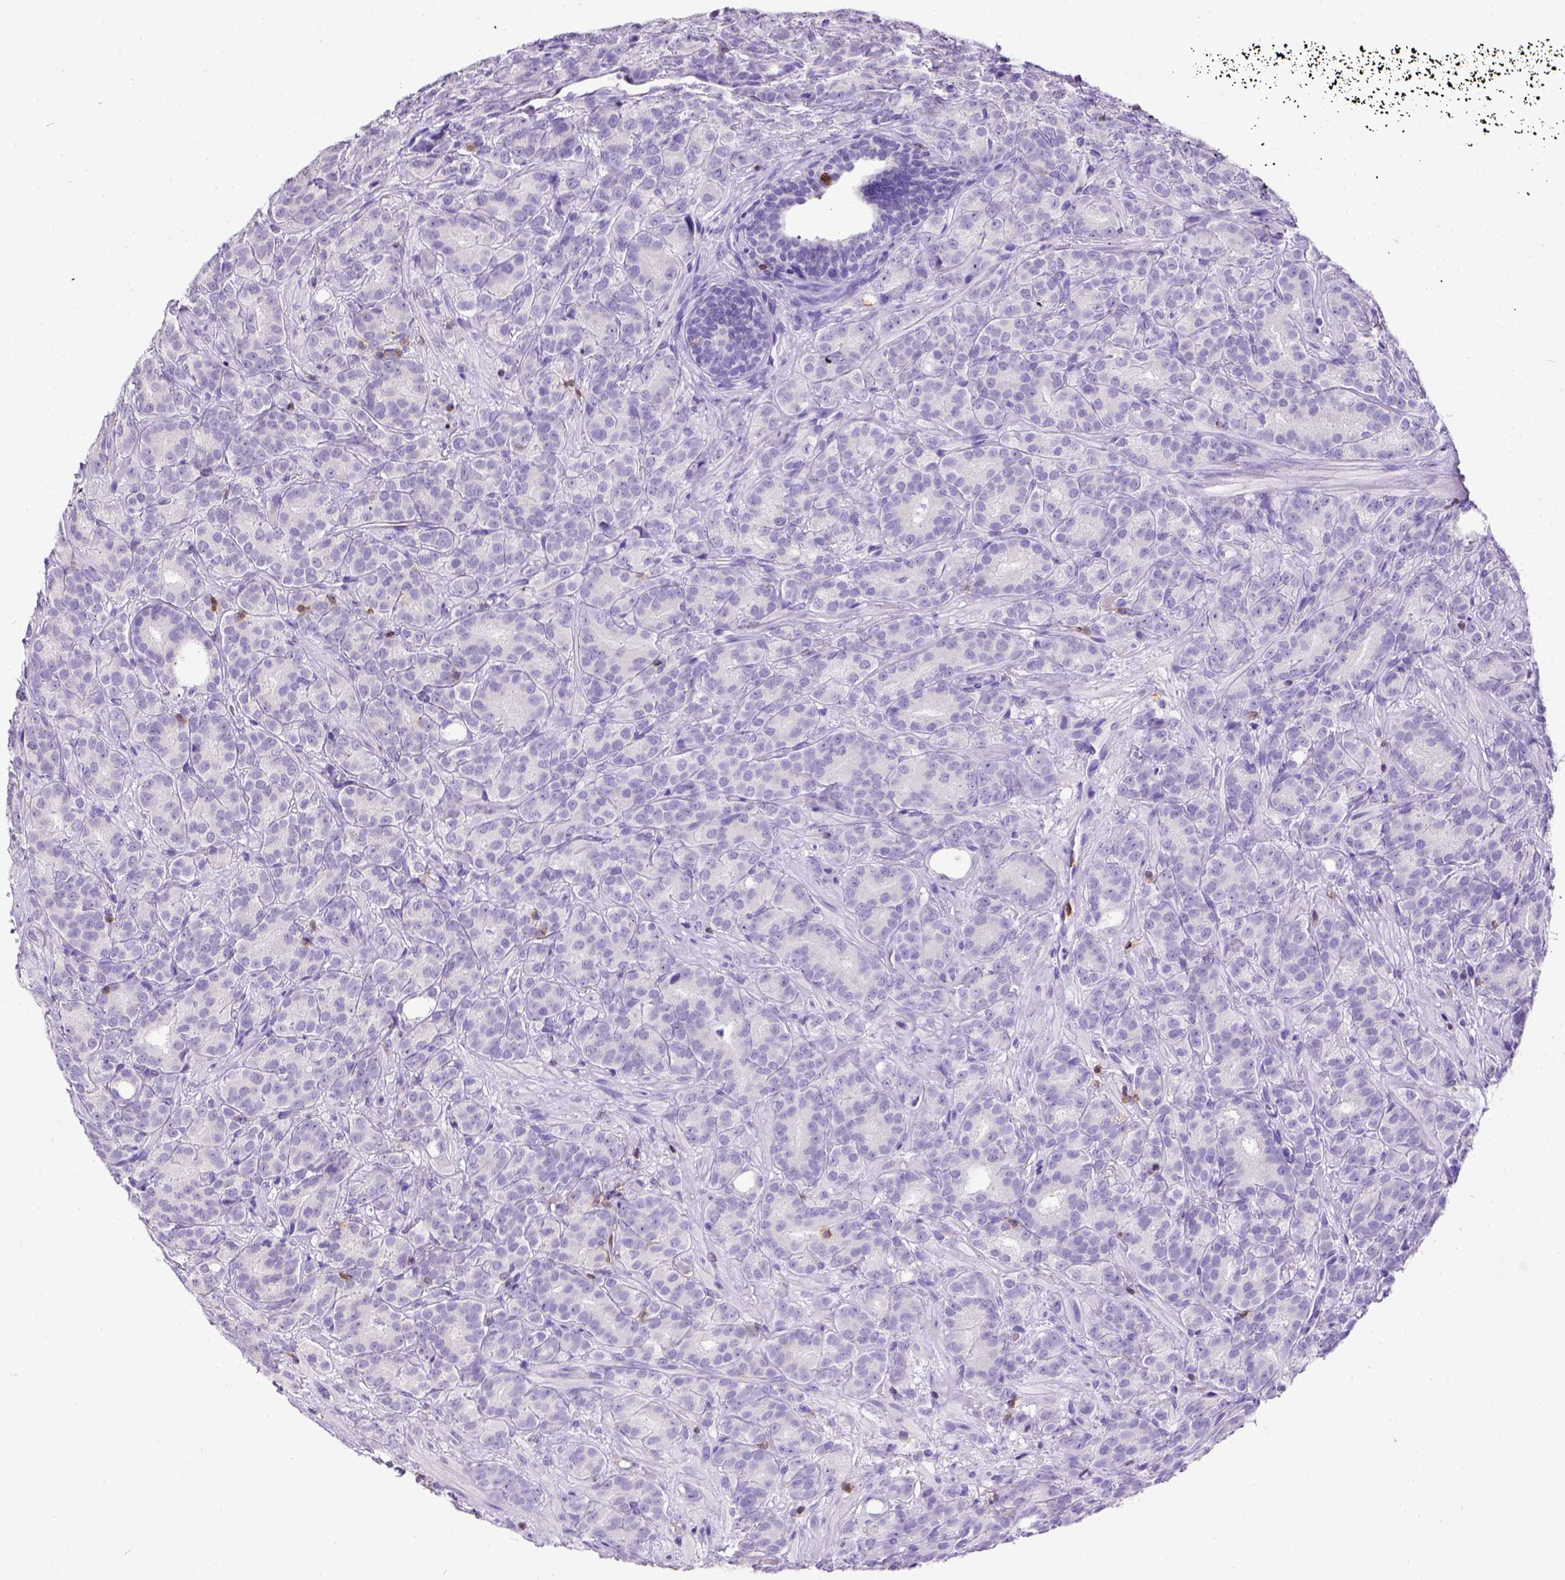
{"staining": {"intensity": "negative", "quantity": "none", "location": "none"}, "tissue": "prostate cancer", "cell_type": "Tumor cells", "image_type": "cancer", "snomed": [{"axis": "morphology", "description": "Adenocarcinoma, High grade"}, {"axis": "topography", "description": "Prostate"}], "caption": "The IHC photomicrograph has no significant positivity in tumor cells of high-grade adenocarcinoma (prostate) tissue.", "gene": "CD3E", "patient": {"sex": "male", "age": 90}}